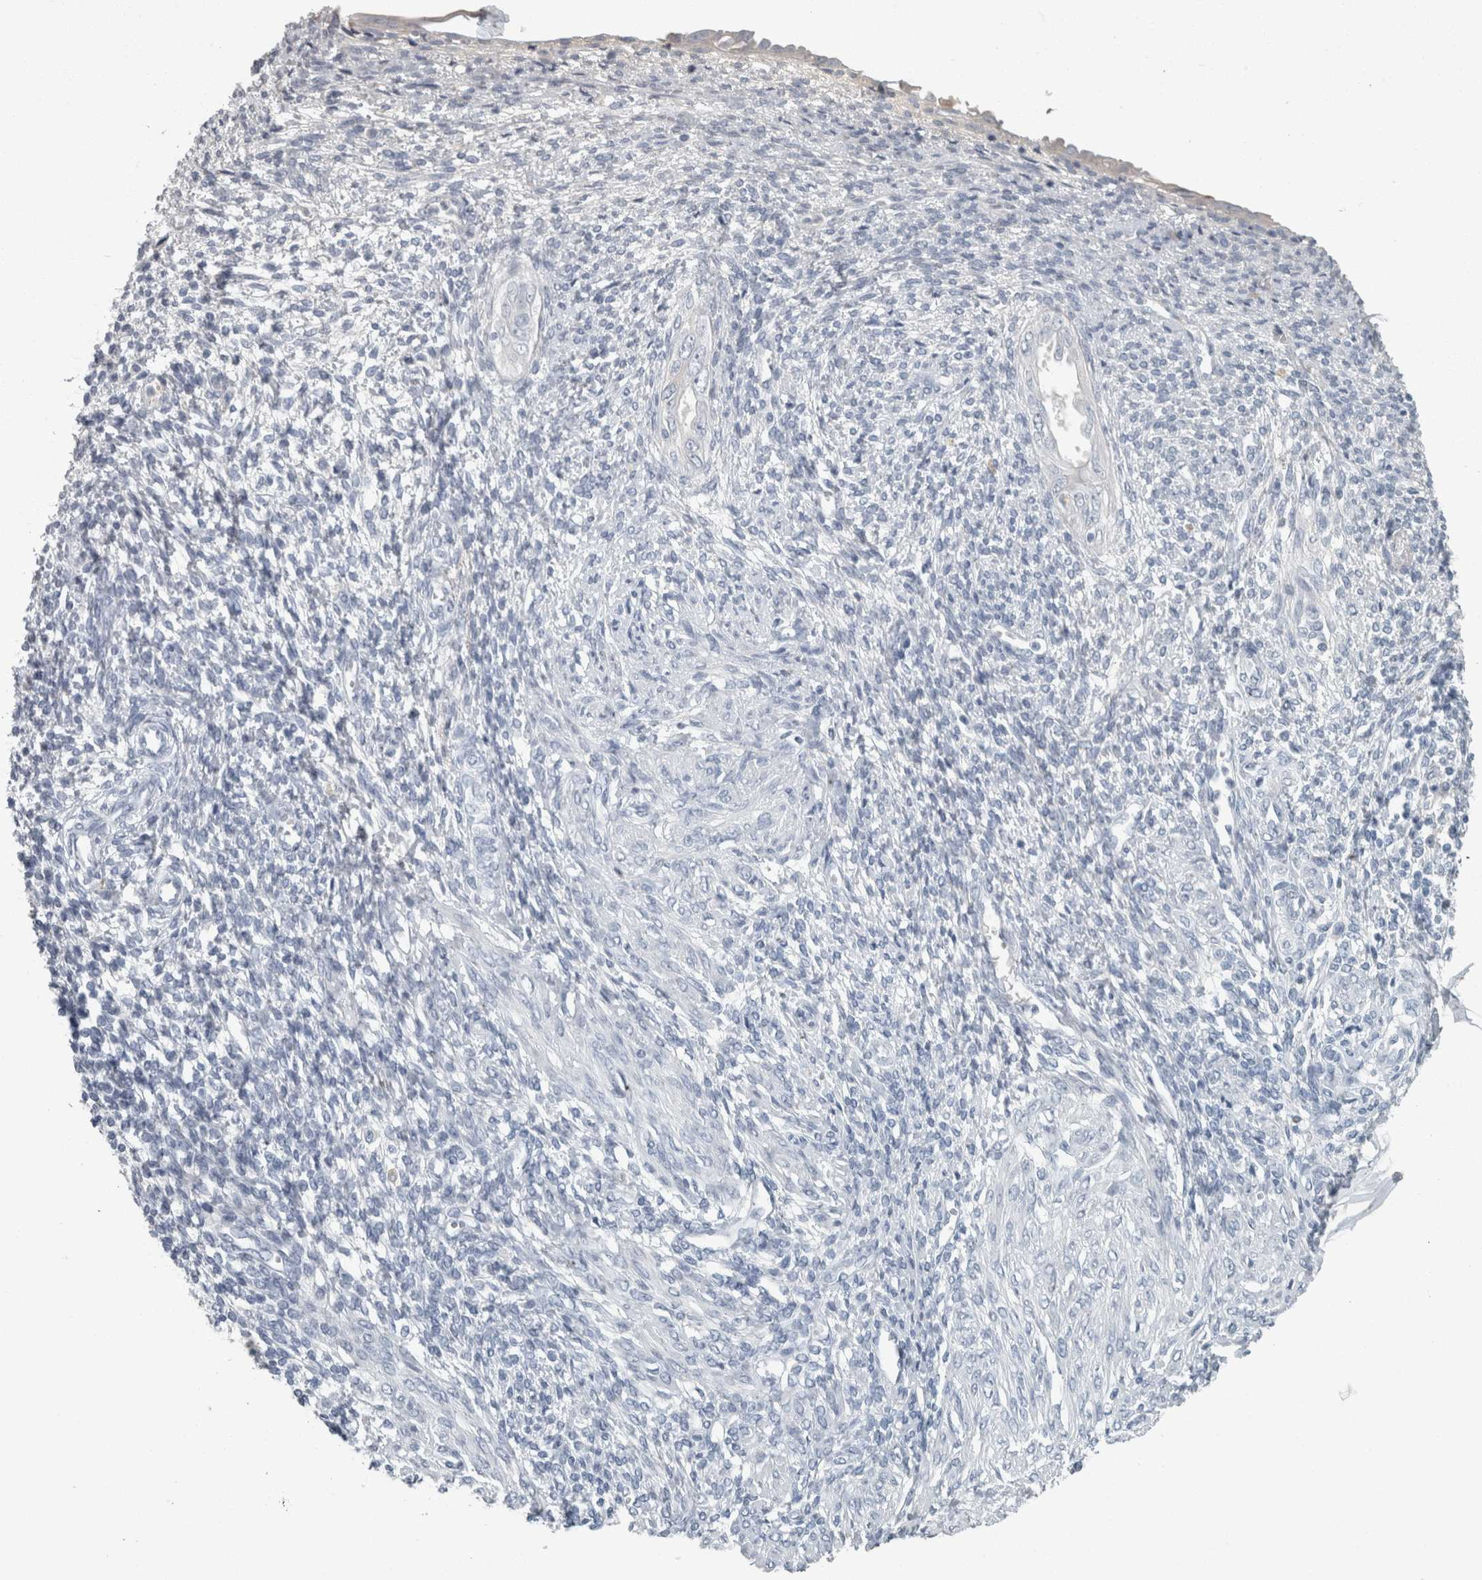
{"staining": {"intensity": "negative", "quantity": "none", "location": "none"}, "tissue": "endometrium", "cell_type": "Cells in endometrial stroma", "image_type": "normal", "snomed": [{"axis": "morphology", "description": "Normal tissue, NOS"}, {"axis": "topography", "description": "Endometrium"}], "caption": "IHC image of unremarkable human endometrium stained for a protein (brown), which shows no positivity in cells in endometrial stroma. (DAB immunohistochemistry, high magnification).", "gene": "CHL1", "patient": {"sex": "female", "age": 66}}